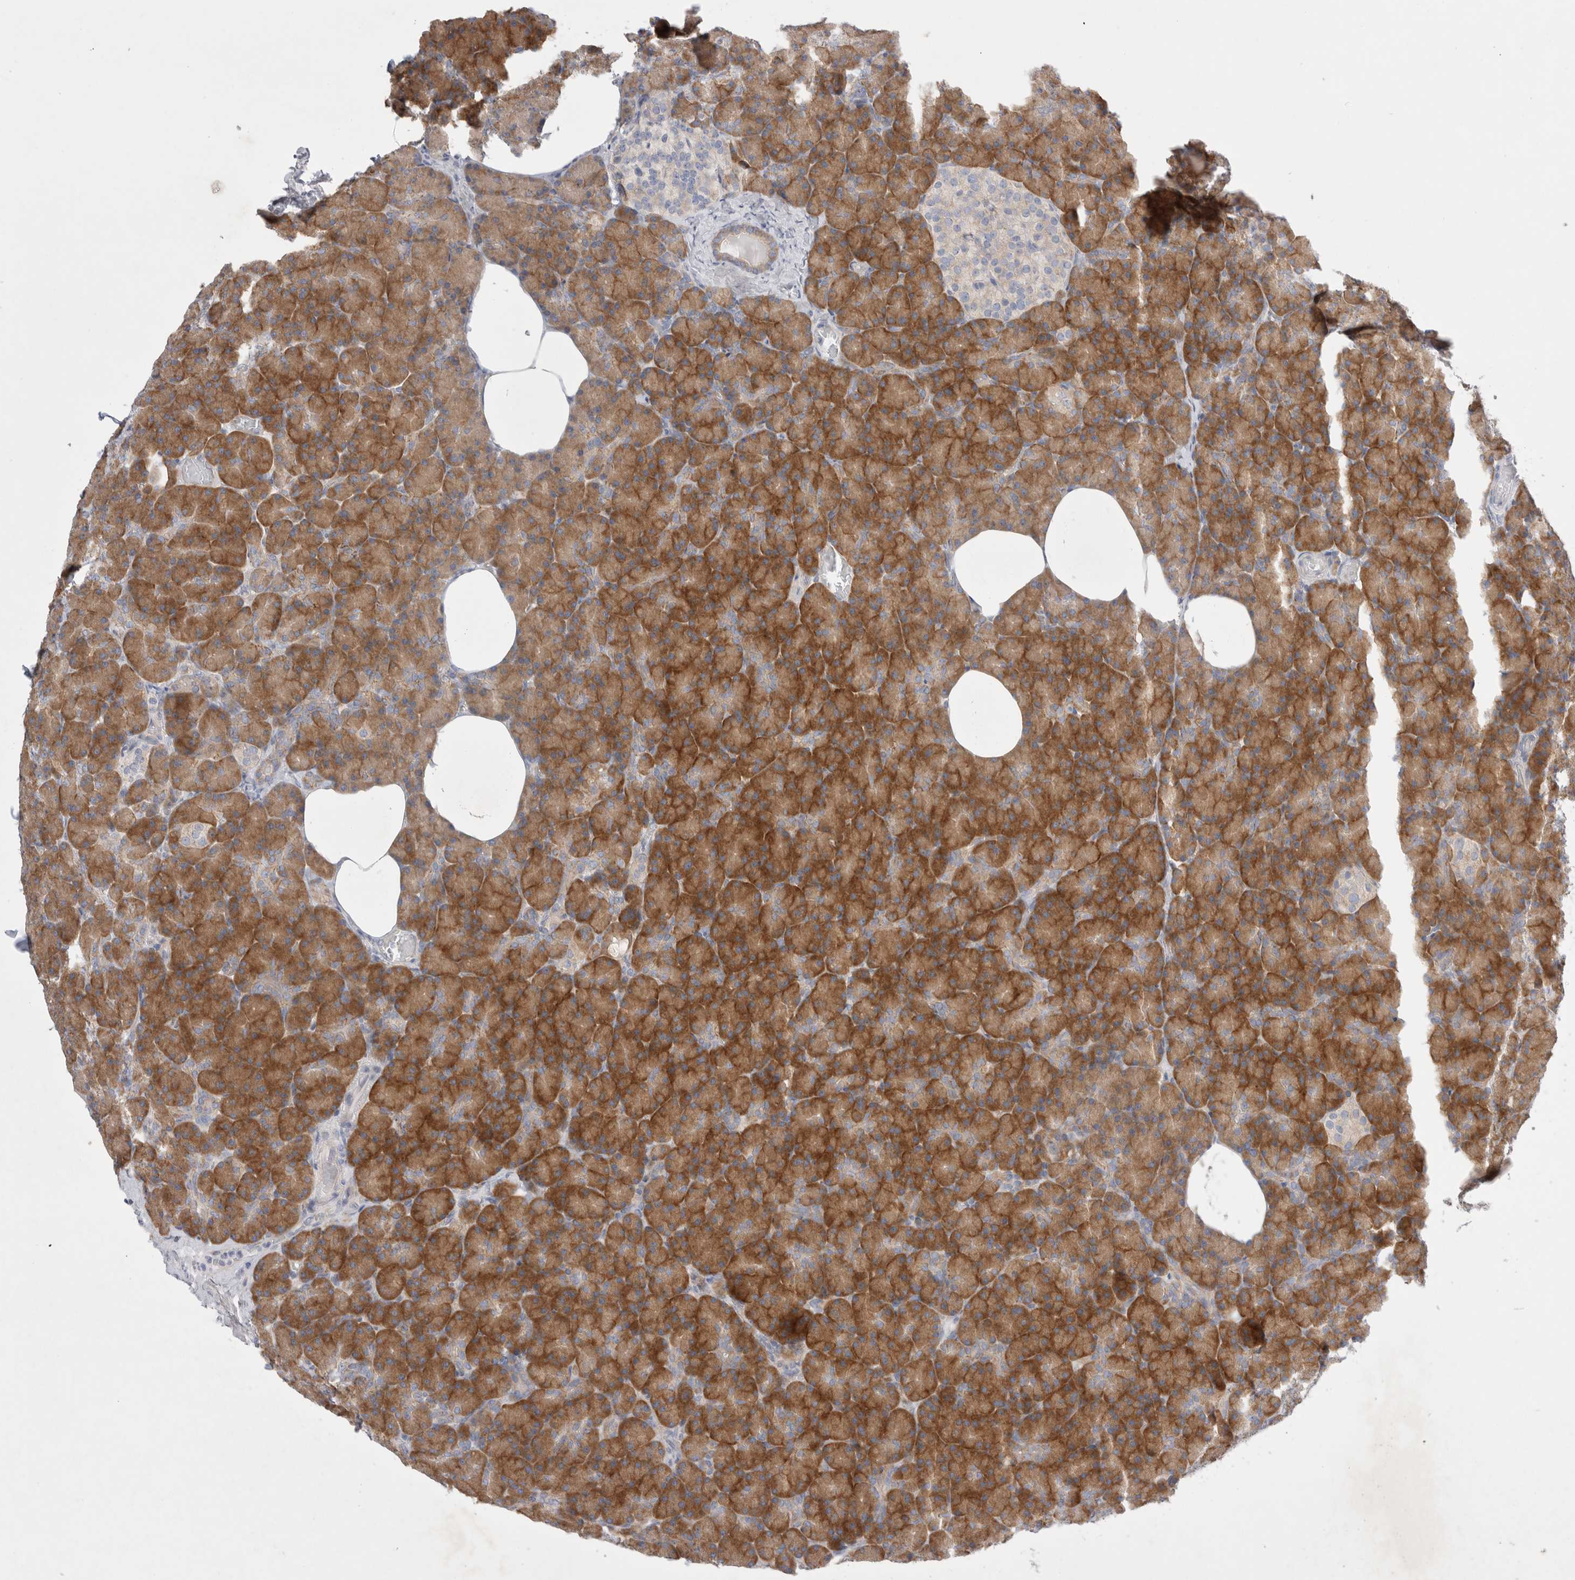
{"staining": {"intensity": "strong", "quantity": ">75%", "location": "cytoplasmic/membranous"}, "tissue": "pancreas", "cell_type": "Exocrine glandular cells", "image_type": "normal", "snomed": [{"axis": "morphology", "description": "Normal tissue, NOS"}, {"axis": "topography", "description": "Pancreas"}], "caption": "Exocrine glandular cells demonstrate high levels of strong cytoplasmic/membranous staining in approximately >75% of cells in unremarkable pancreas. Immunohistochemistry (ihc) stains the protein in brown and the nuclei are stained blue.", "gene": "RBM12B", "patient": {"sex": "female", "age": 43}}